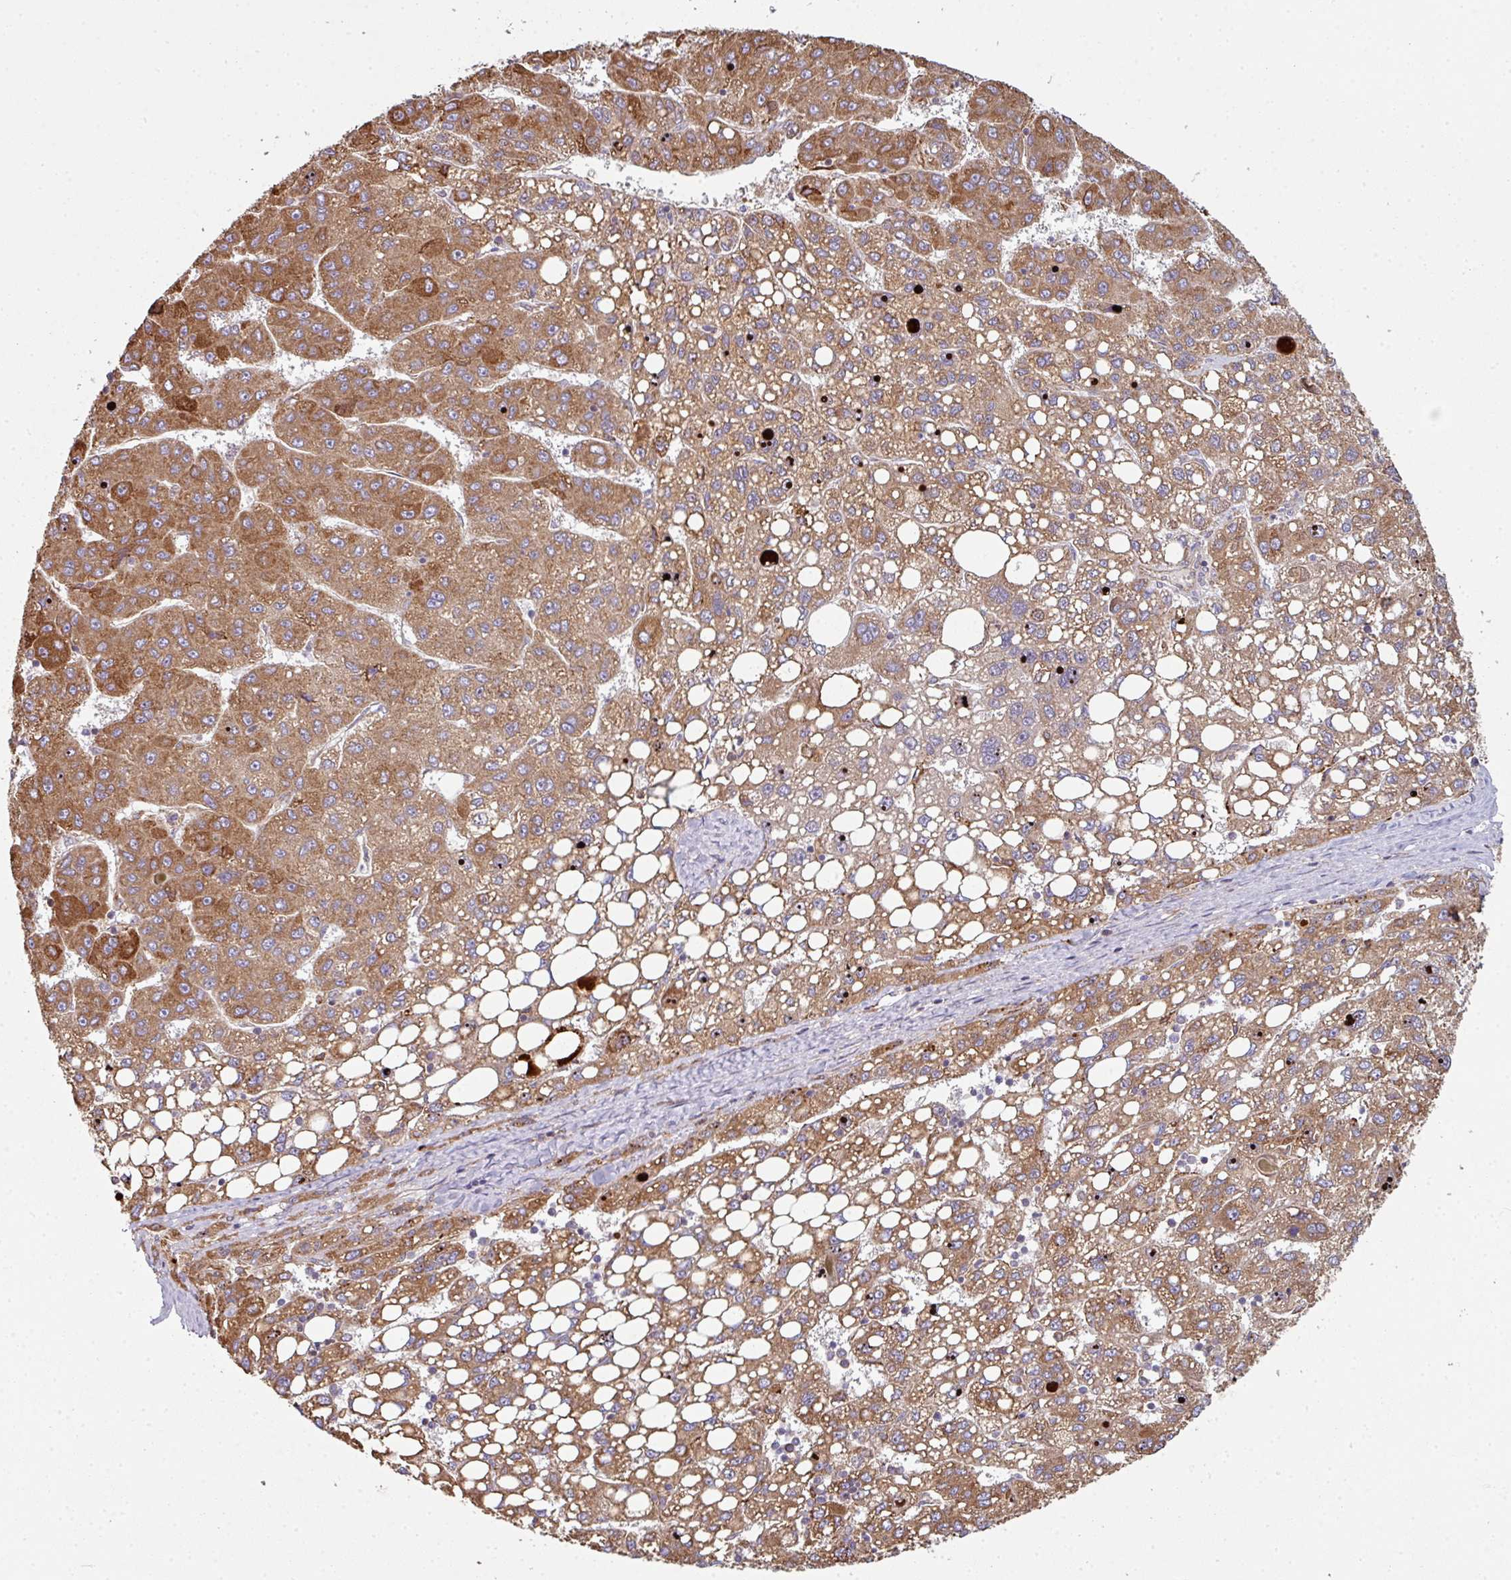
{"staining": {"intensity": "moderate", "quantity": ">75%", "location": "cytoplasmic/membranous"}, "tissue": "liver cancer", "cell_type": "Tumor cells", "image_type": "cancer", "snomed": [{"axis": "morphology", "description": "Carcinoma, Hepatocellular, NOS"}, {"axis": "topography", "description": "Liver"}], "caption": "Liver cancer stained for a protein reveals moderate cytoplasmic/membranous positivity in tumor cells.", "gene": "FAT4", "patient": {"sex": "female", "age": 82}}